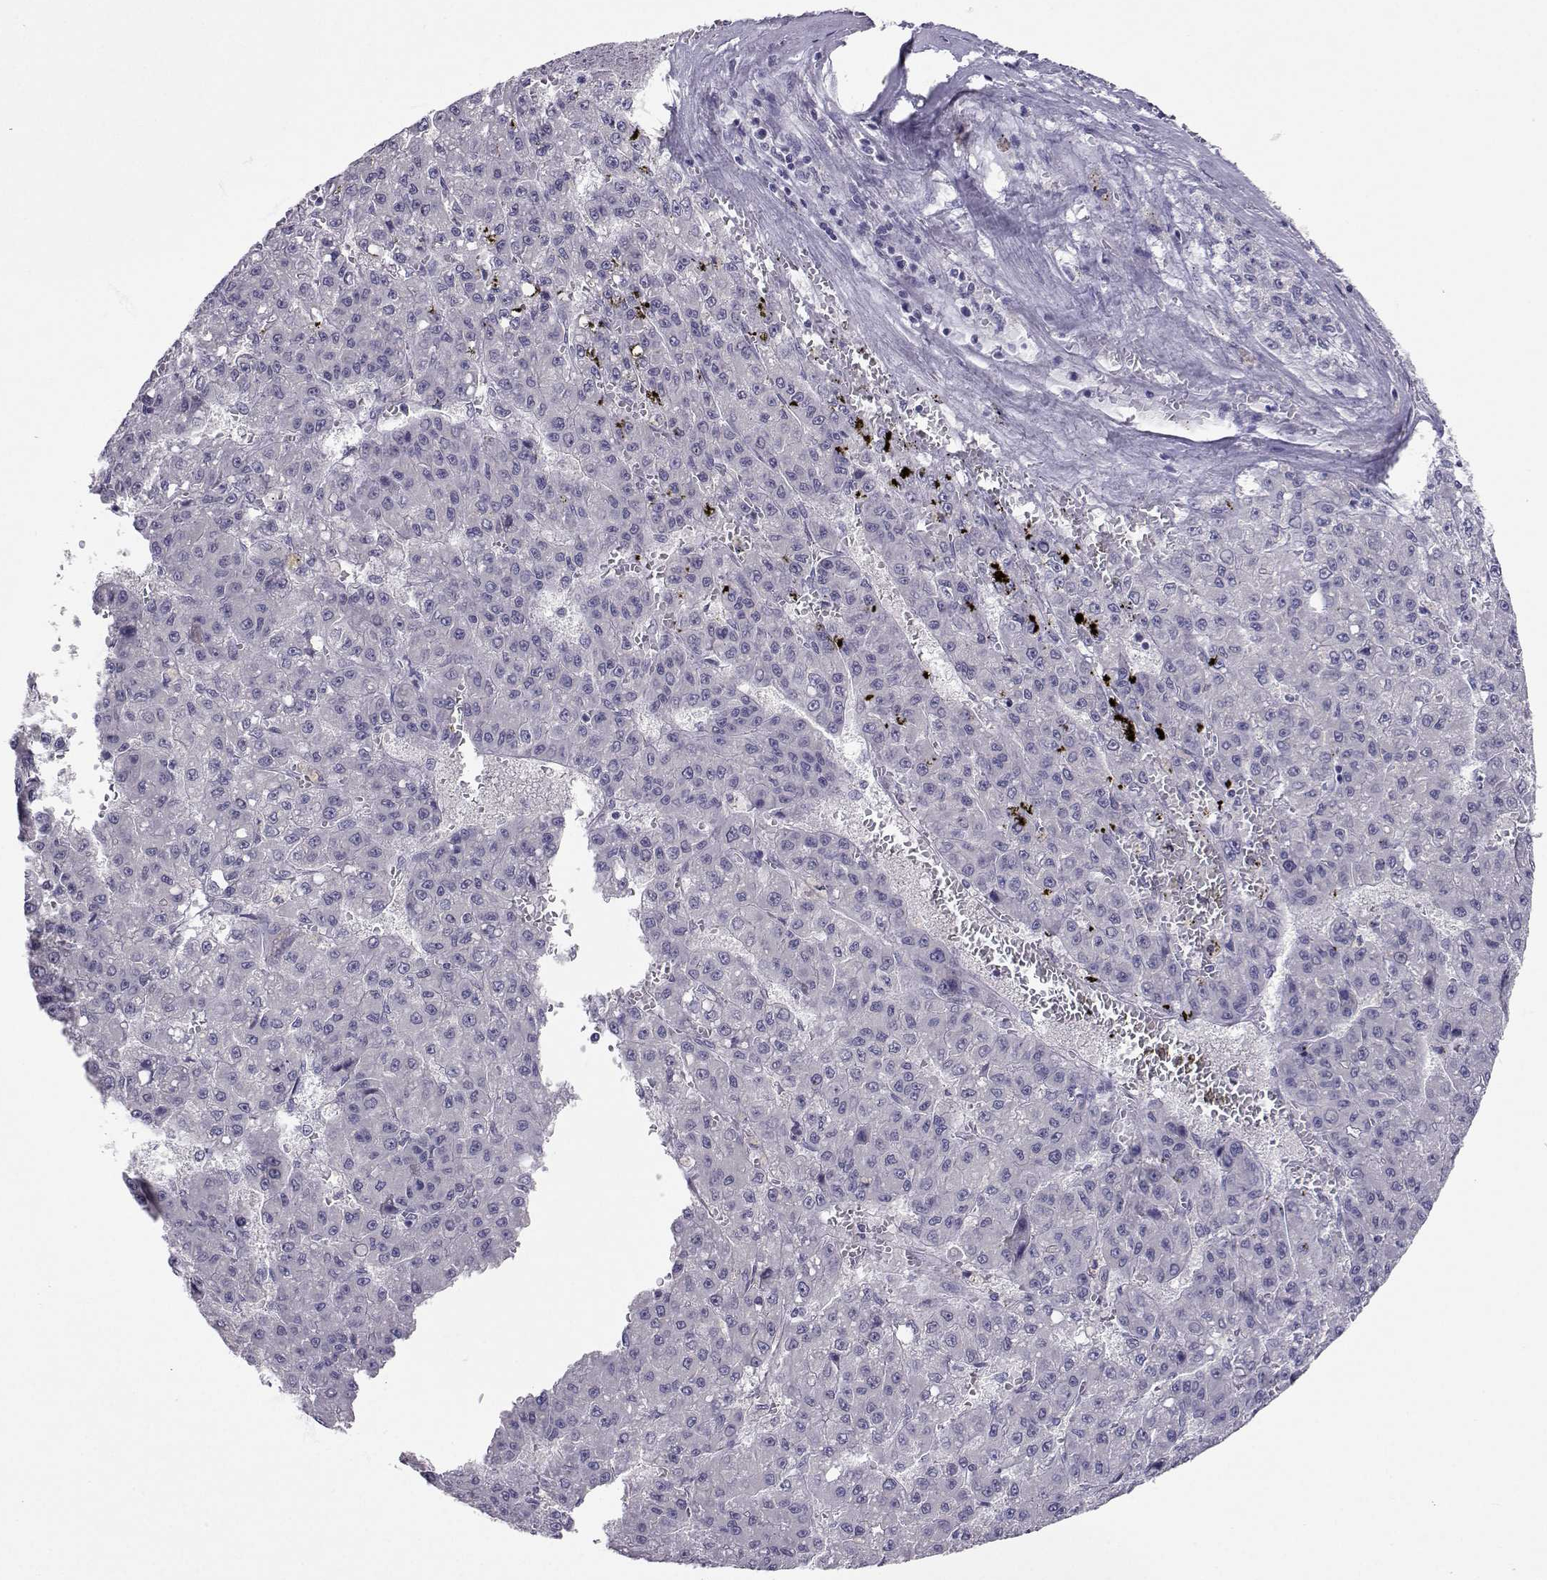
{"staining": {"intensity": "negative", "quantity": "none", "location": "none"}, "tissue": "liver cancer", "cell_type": "Tumor cells", "image_type": "cancer", "snomed": [{"axis": "morphology", "description": "Carcinoma, Hepatocellular, NOS"}, {"axis": "topography", "description": "Liver"}], "caption": "High magnification brightfield microscopy of liver hepatocellular carcinoma stained with DAB (brown) and counterstained with hematoxylin (blue): tumor cells show no significant expression. (Brightfield microscopy of DAB IHC at high magnification).", "gene": "SLC6A3", "patient": {"sex": "male", "age": 70}}